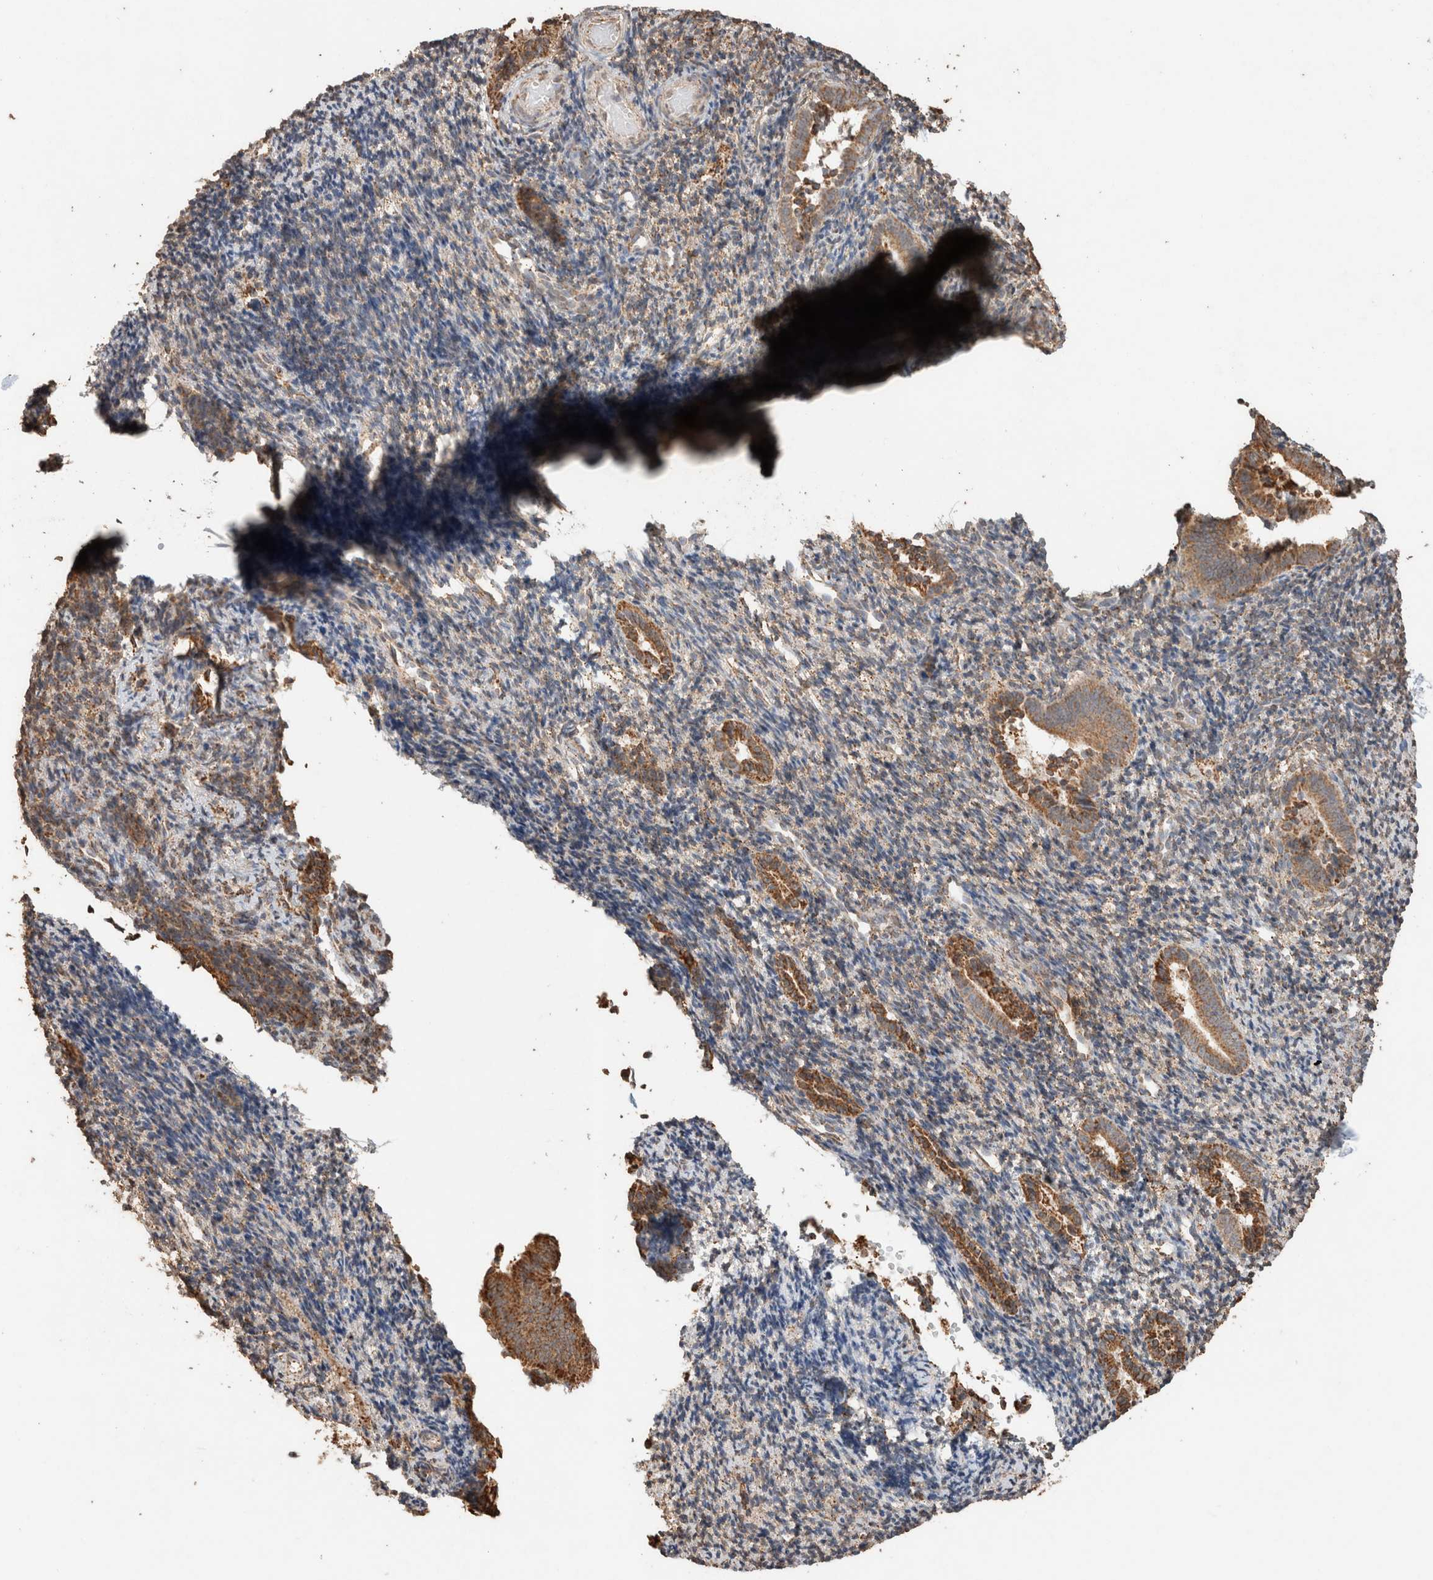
{"staining": {"intensity": "weak", "quantity": "25%-75%", "location": "cytoplasmic/membranous"}, "tissue": "endometrium", "cell_type": "Cells in endometrial stroma", "image_type": "normal", "snomed": [{"axis": "morphology", "description": "Normal tissue, NOS"}, {"axis": "topography", "description": "Uterus"}, {"axis": "topography", "description": "Endometrium"}], "caption": "Immunohistochemical staining of unremarkable human endometrium displays low levels of weak cytoplasmic/membranous expression in about 25%-75% of cells in endometrial stroma. (Brightfield microscopy of DAB IHC at high magnification).", "gene": "SDC2", "patient": {"sex": "female", "age": 33}}